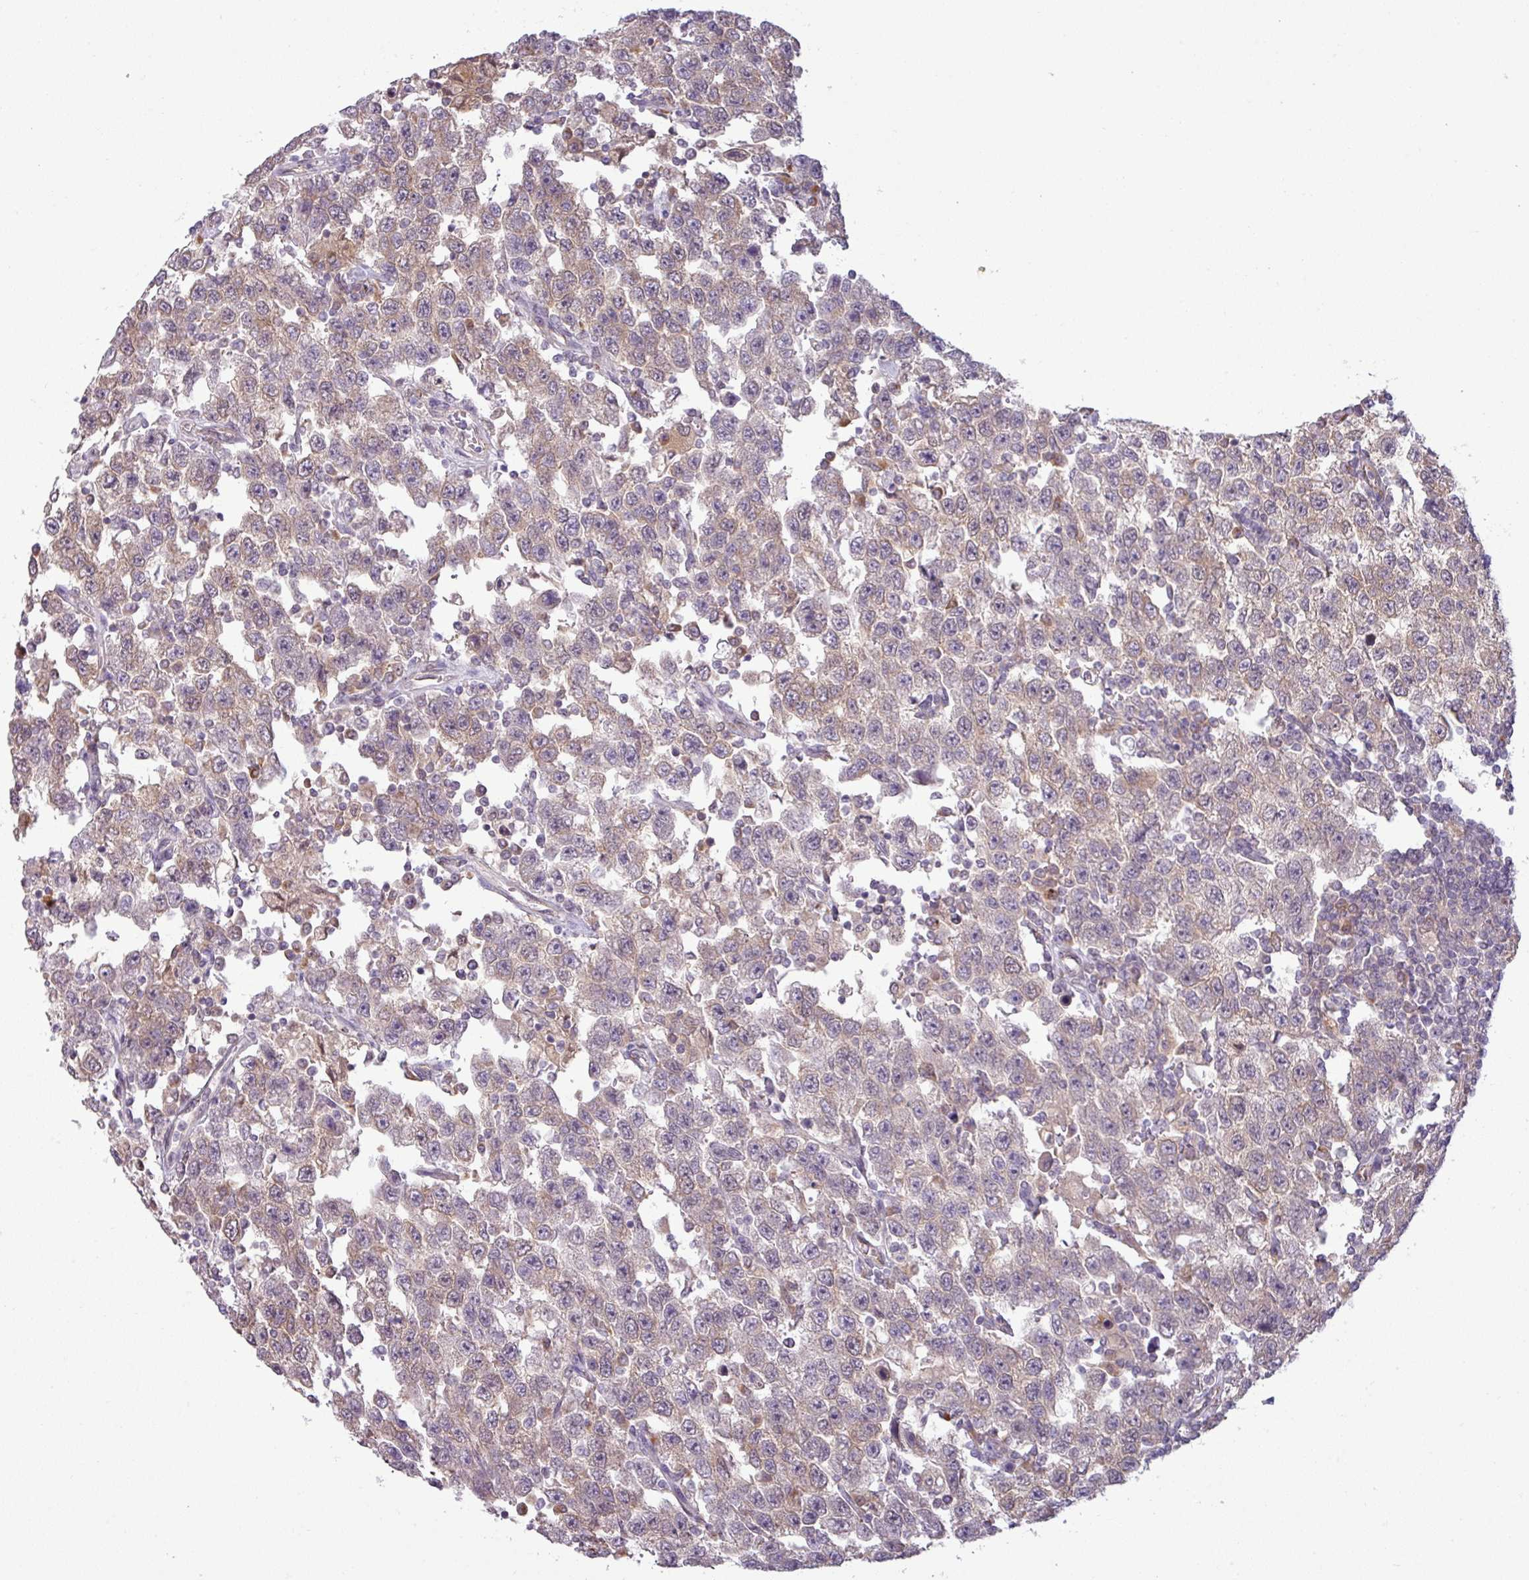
{"staining": {"intensity": "weak", "quantity": "25%-75%", "location": "cytoplasmic/membranous"}, "tissue": "testis cancer", "cell_type": "Tumor cells", "image_type": "cancer", "snomed": [{"axis": "morphology", "description": "Seminoma, NOS"}, {"axis": "topography", "description": "Testis"}], "caption": "Human testis seminoma stained with a brown dye shows weak cytoplasmic/membranous positive positivity in approximately 25%-75% of tumor cells.", "gene": "CCDC144A", "patient": {"sex": "male", "age": 41}}